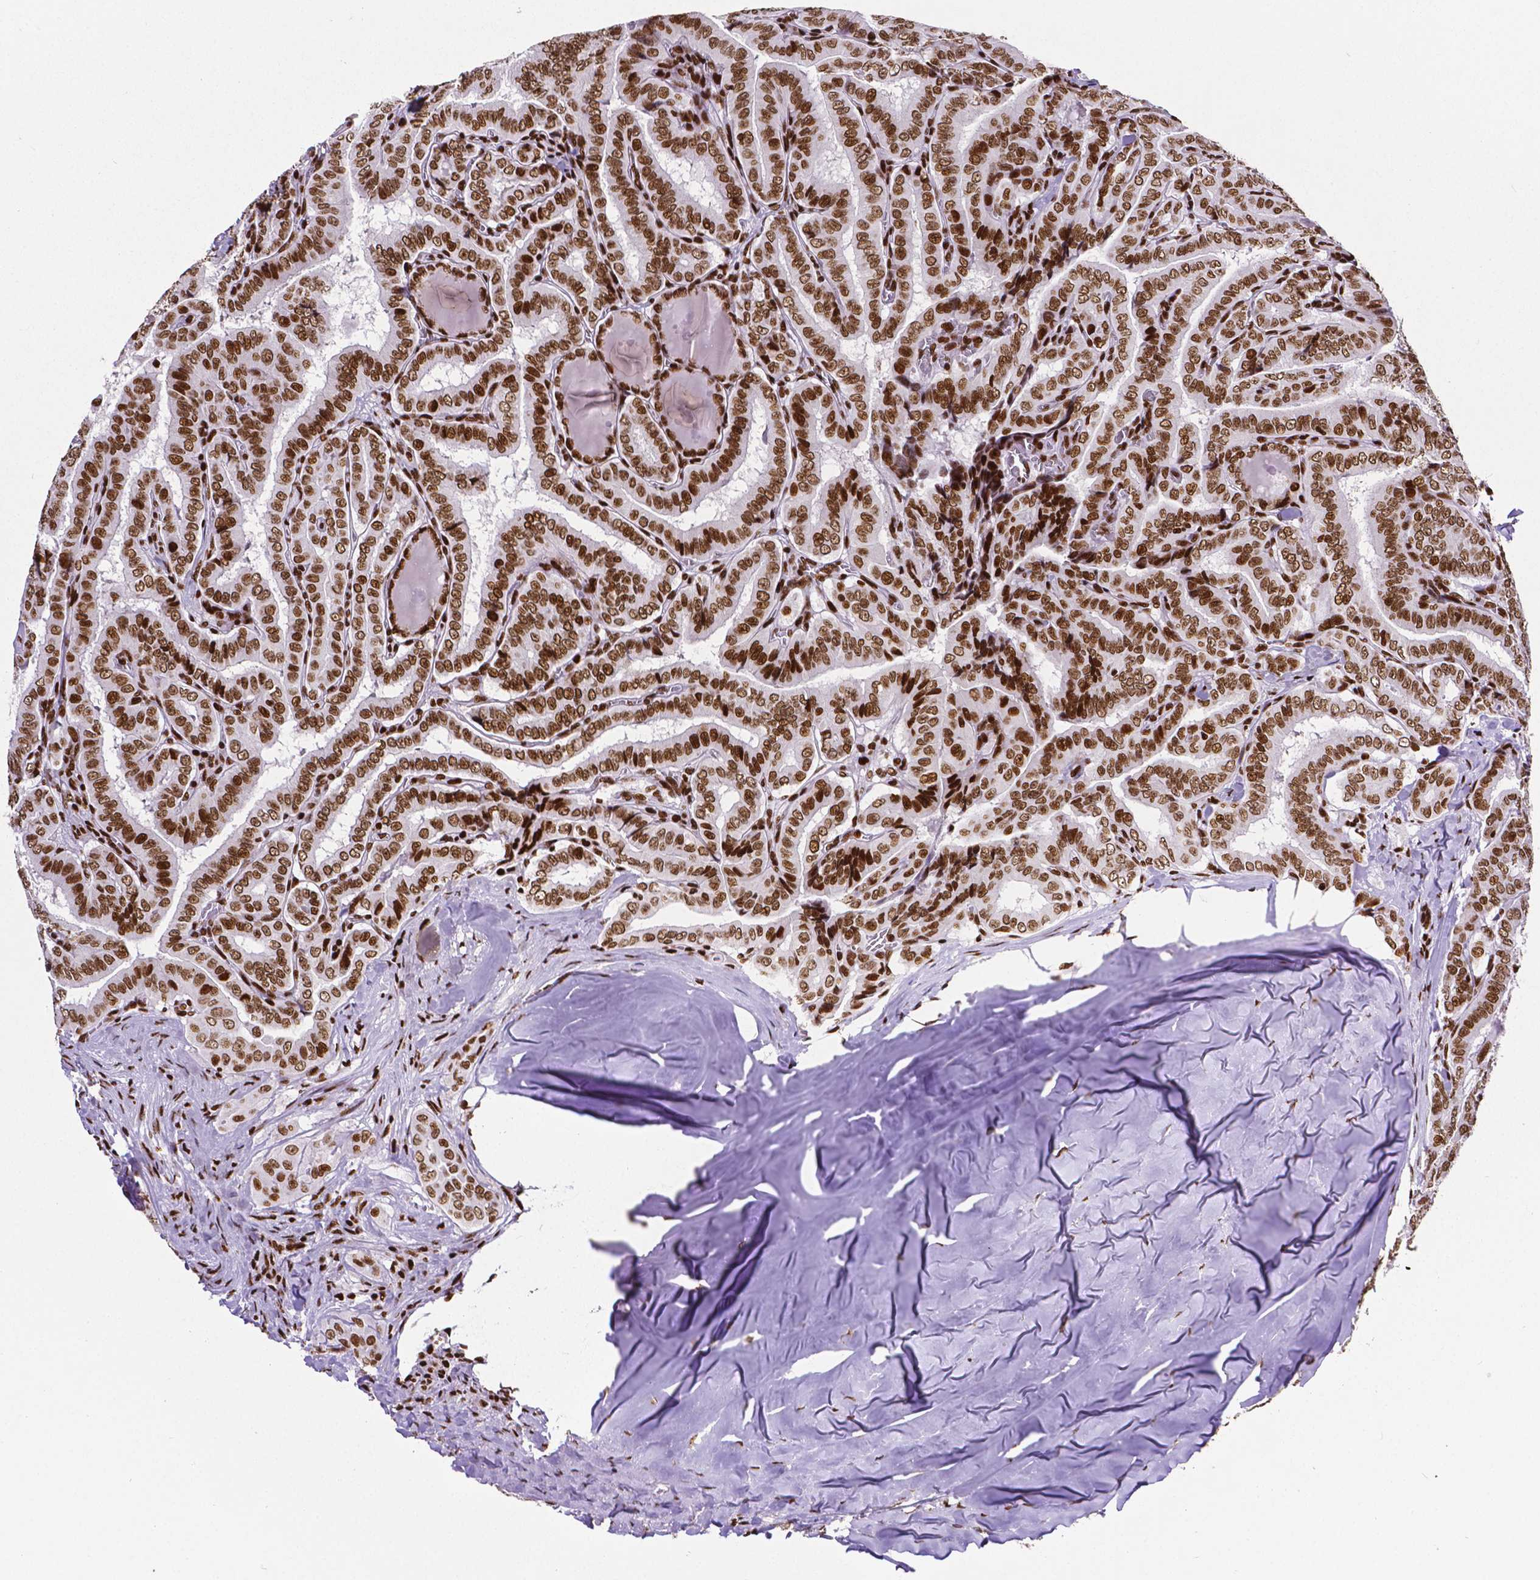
{"staining": {"intensity": "strong", "quantity": ">75%", "location": "nuclear"}, "tissue": "thyroid cancer", "cell_type": "Tumor cells", "image_type": "cancer", "snomed": [{"axis": "morphology", "description": "Papillary adenocarcinoma, NOS"}, {"axis": "morphology", "description": "Papillary adenoma metastatic"}, {"axis": "topography", "description": "Thyroid gland"}], "caption": "Human papillary adenoma metastatic (thyroid) stained with a protein marker demonstrates strong staining in tumor cells.", "gene": "CTCF", "patient": {"sex": "female", "age": 50}}